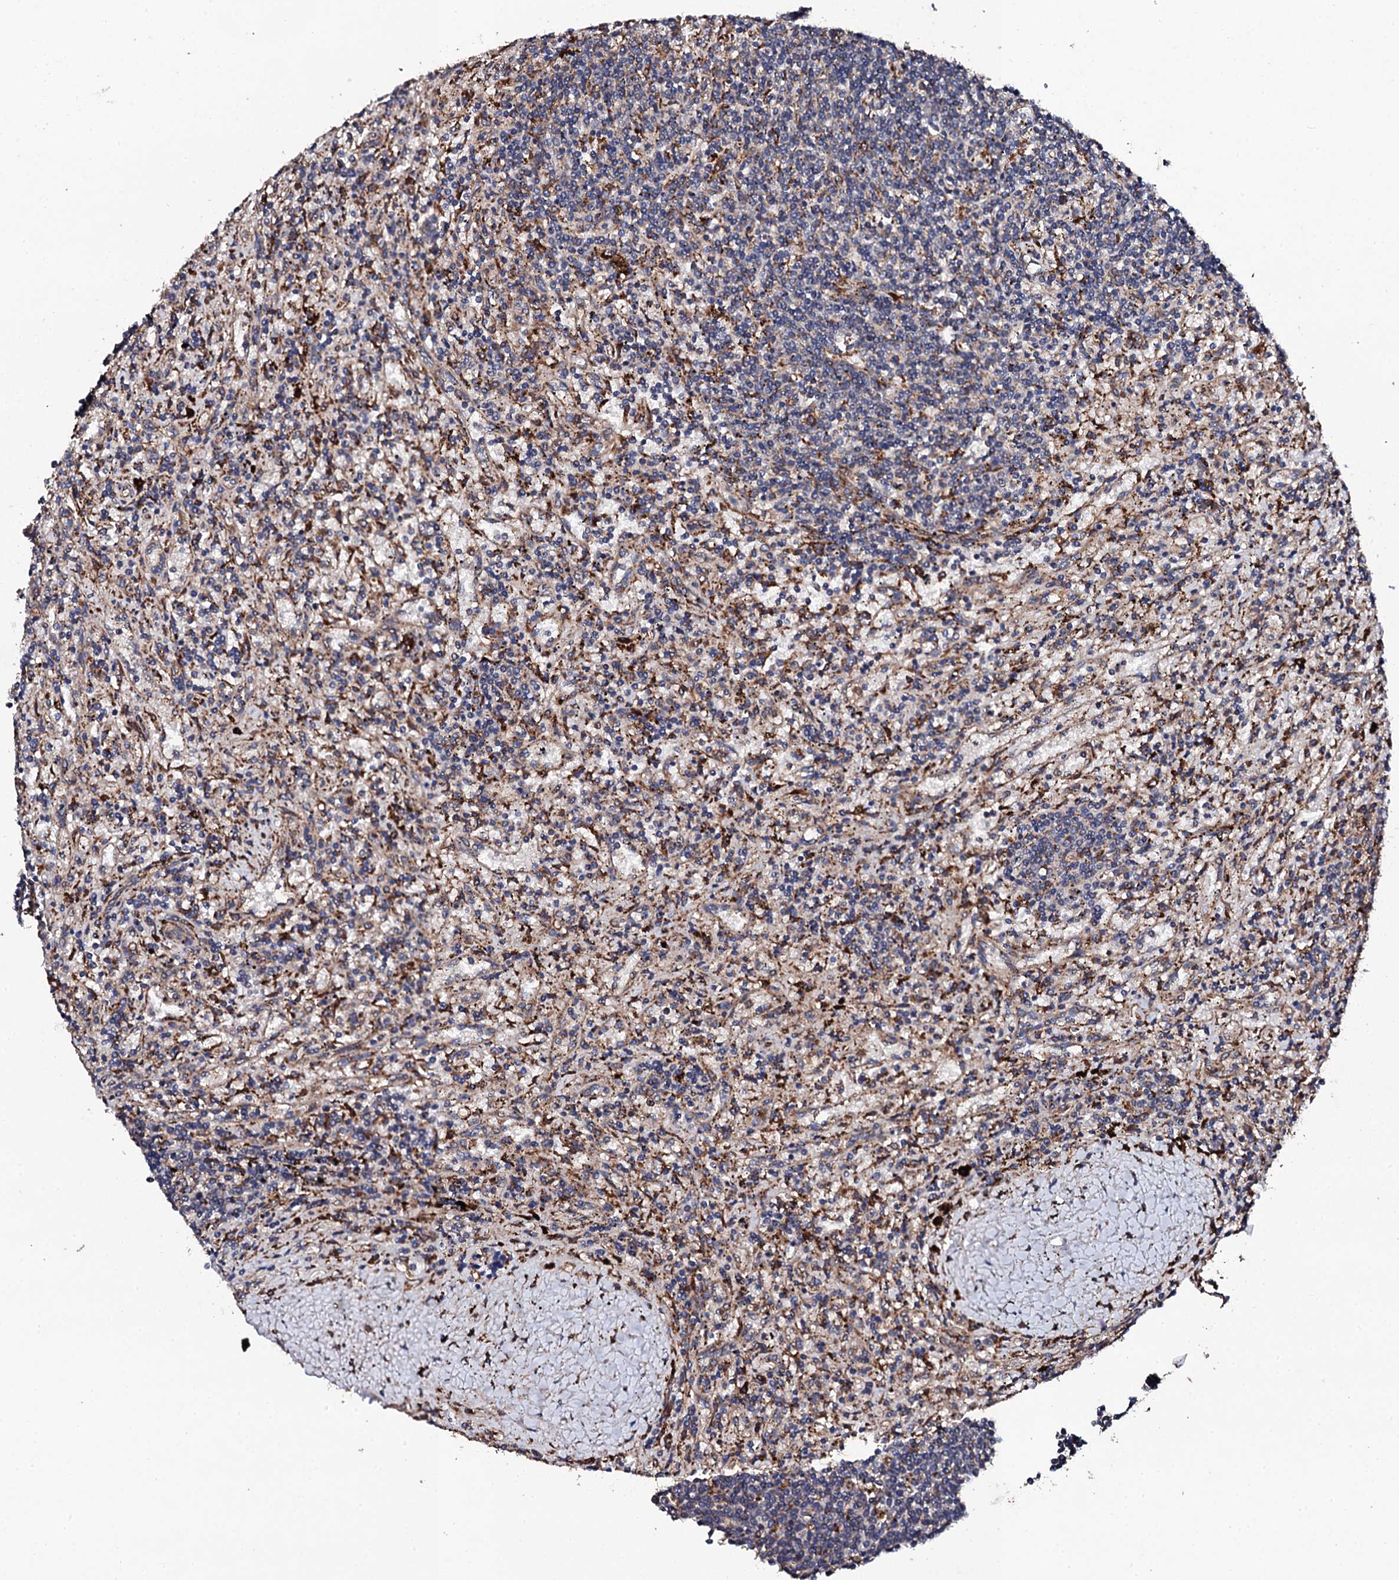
{"staining": {"intensity": "weak", "quantity": "<25%", "location": "cytoplasmic/membranous"}, "tissue": "lymphoma", "cell_type": "Tumor cells", "image_type": "cancer", "snomed": [{"axis": "morphology", "description": "Malignant lymphoma, non-Hodgkin's type, Low grade"}, {"axis": "topography", "description": "Spleen"}], "caption": "Immunohistochemical staining of malignant lymphoma, non-Hodgkin's type (low-grade) displays no significant positivity in tumor cells.", "gene": "LIPT2", "patient": {"sex": "male", "age": 76}}